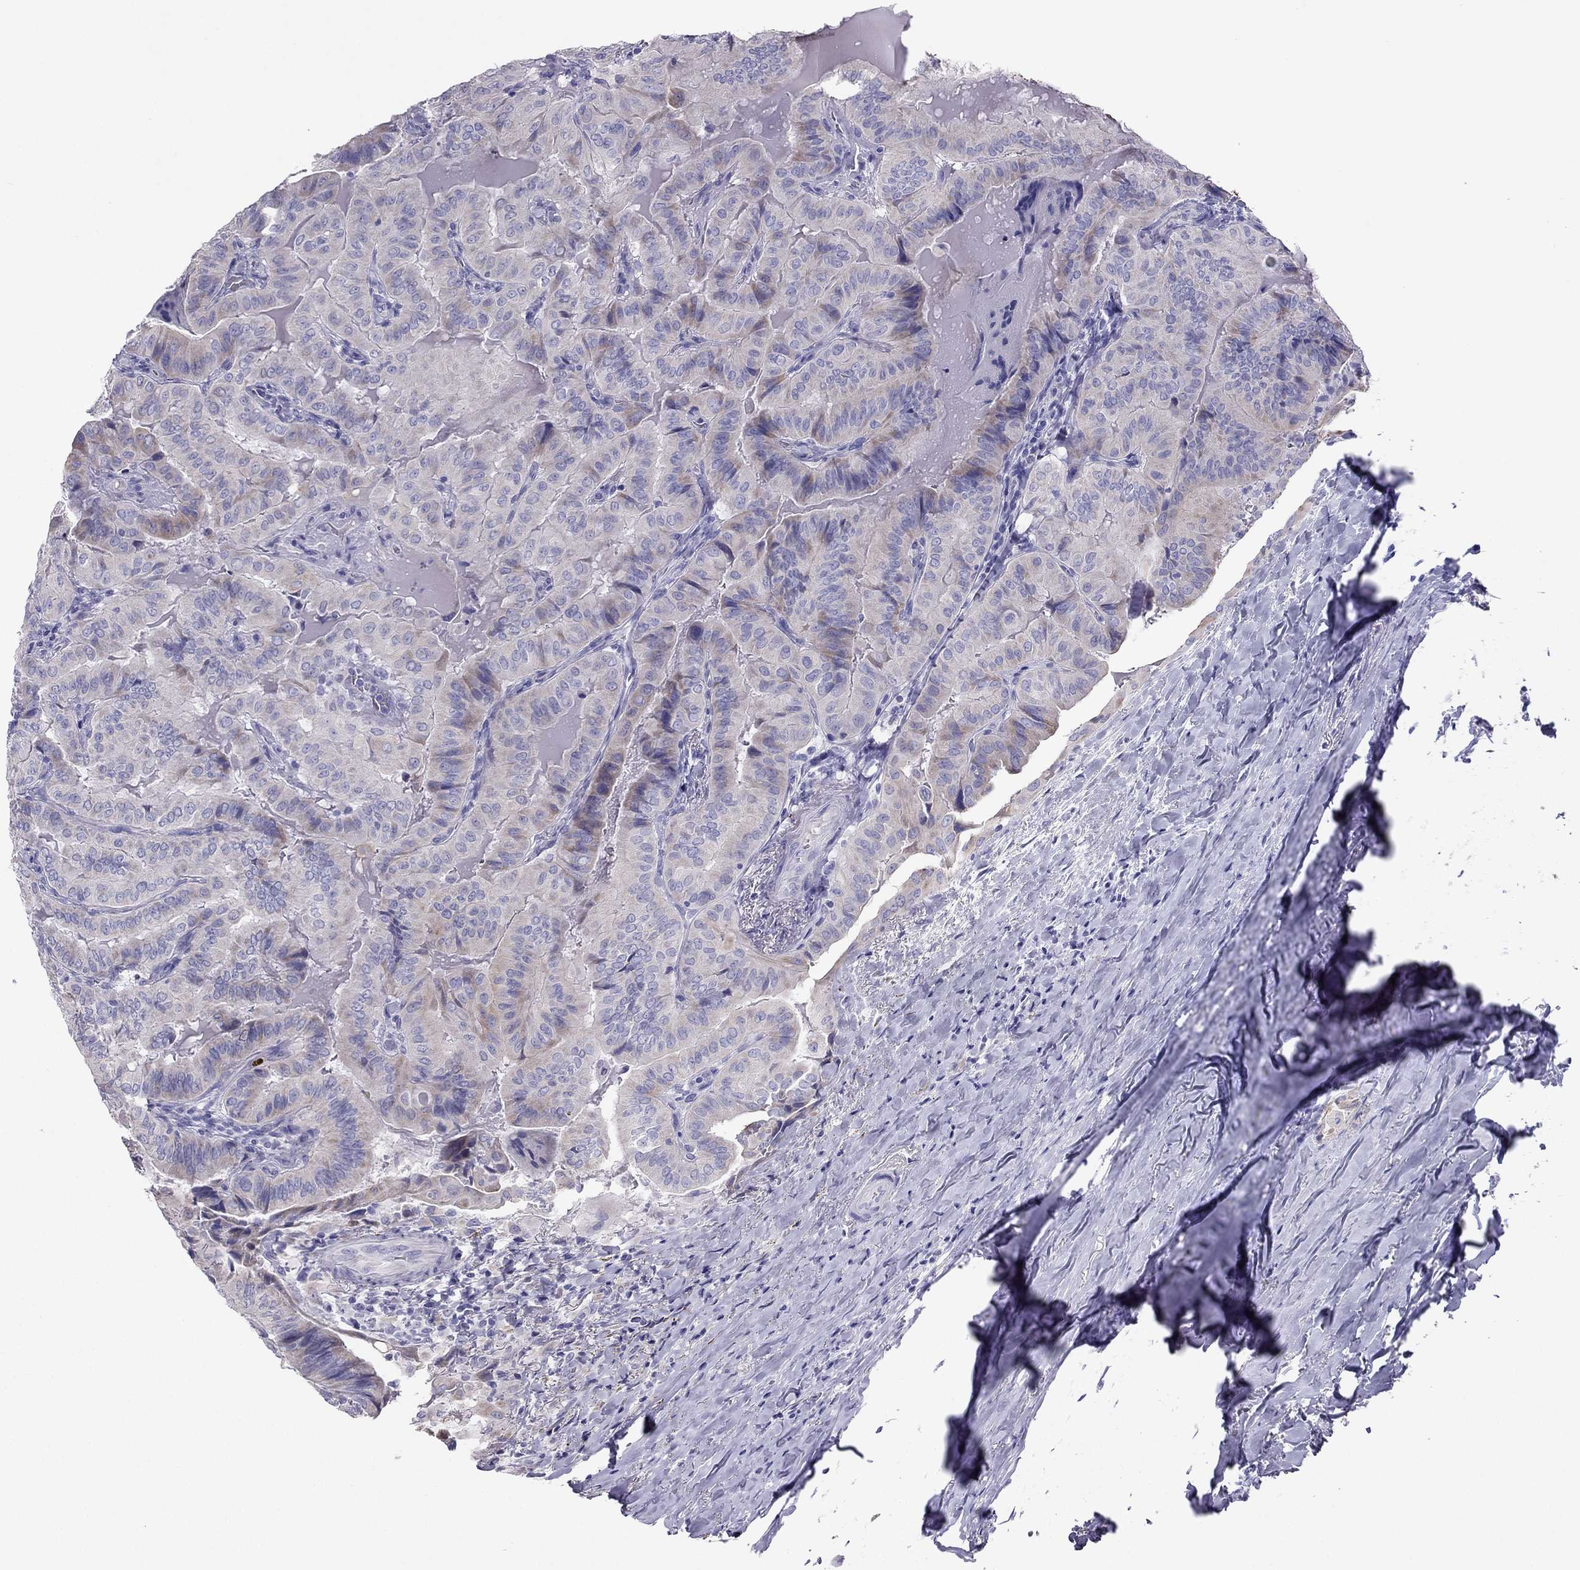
{"staining": {"intensity": "weak", "quantity": "<25%", "location": "cytoplasmic/membranous"}, "tissue": "thyroid cancer", "cell_type": "Tumor cells", "image_type": "cancer", "snomed": [{"axis": "morphology", "description": "Papillary adenocarcinoma, NOS"}, {"axis": "topography", "description": "Thyroid gland"}], "caption": "Protein analysis of thyroid cancer reveals no significant expression in tumor cells. (Stains: DAB immunohistochemistry (IHC) with hematoxylin counter stain, Microscopy: brightfield microscopy at high magnification).", "gene": "MAEL", "patient": {"sex": "female", "age": 68}}